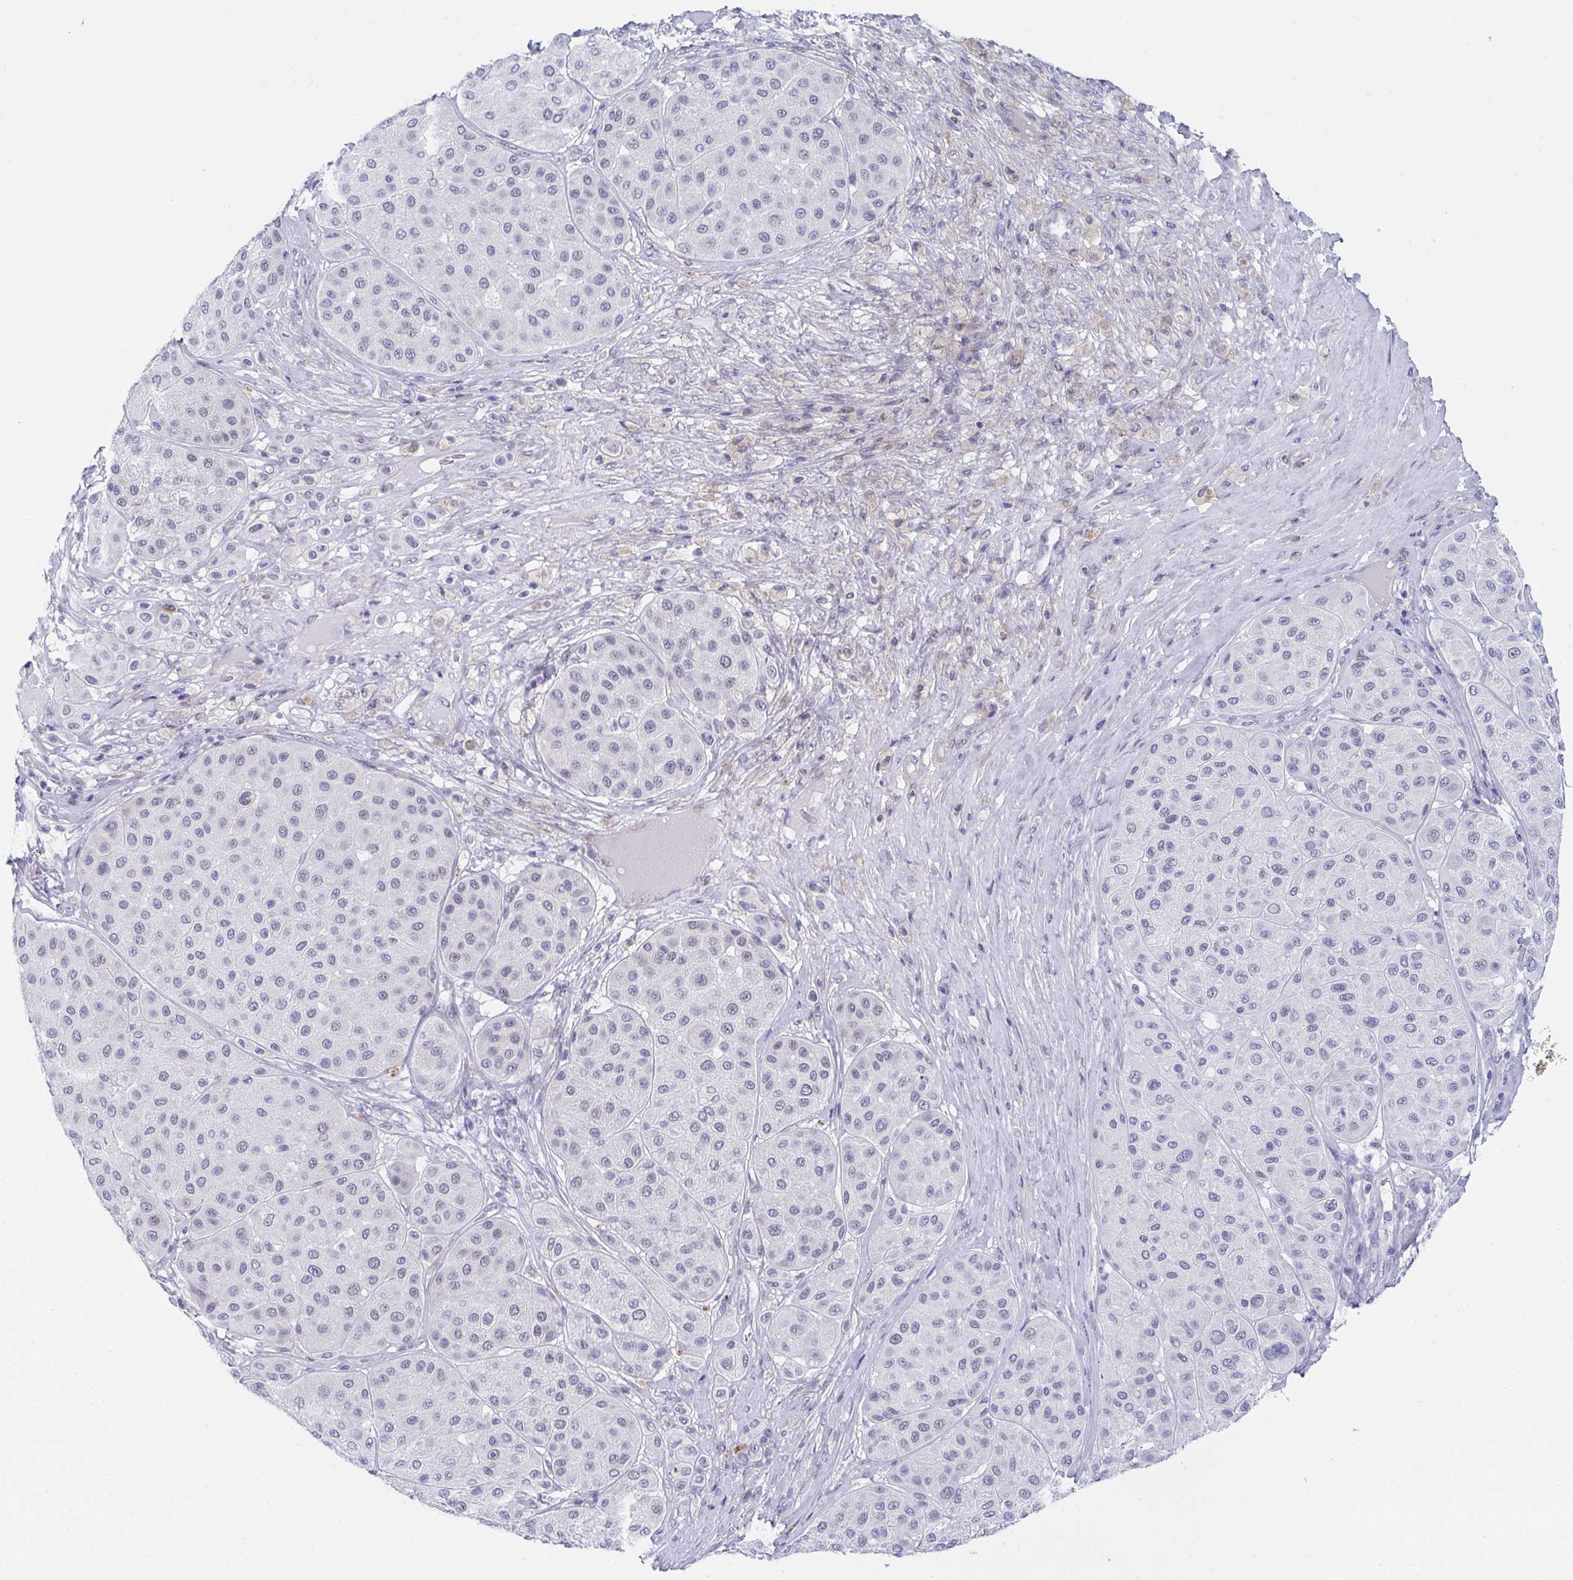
{"staining": {"intensity": "negative", "quantity": "none", "location": "none"}, "tissue": "melanoma", "cell_type": "Tumor cells", "image_type": "cancer", "snomed": [{"axis": "morphology", "description": "Malignant melanoma, Metastatic site"}, {"axis": "topography", "description": "Smooth muscle"}], "caption": "Immunohistochemical staining of human malignant melanoma (metastatic site) demonstrates no significant expression in tumor cells.", "gene": "DAOA", "patient": {"sex": "male", "age": 41}}